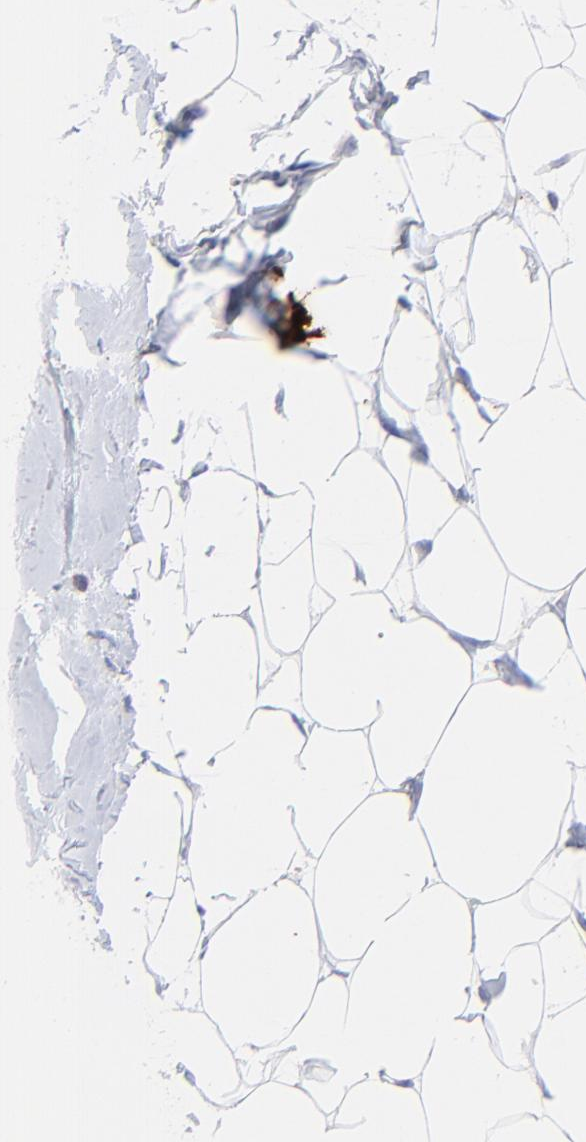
{"staining": {"intensity": "negative", "quantity": "none", "location": "none"}, "tissue": "breast", "cell_type": "Adipocytes", "image_type": "normal", "snomed": [{"axis": "morphology", "description": "Normal tissue, NOS"}, {"axis": "topography", "description": "Breast"}, {"axis": "topography", "description": "Adipose tissue"}], "caption": "An IHC histopathology image of benign breast is shown. There is no staining in adipocytes of breast. (DAB immunohistochemistry with hematoxylin counter stain).", "gene": "LHFPL1", "patient": {"sex": "female", "age": 25}}